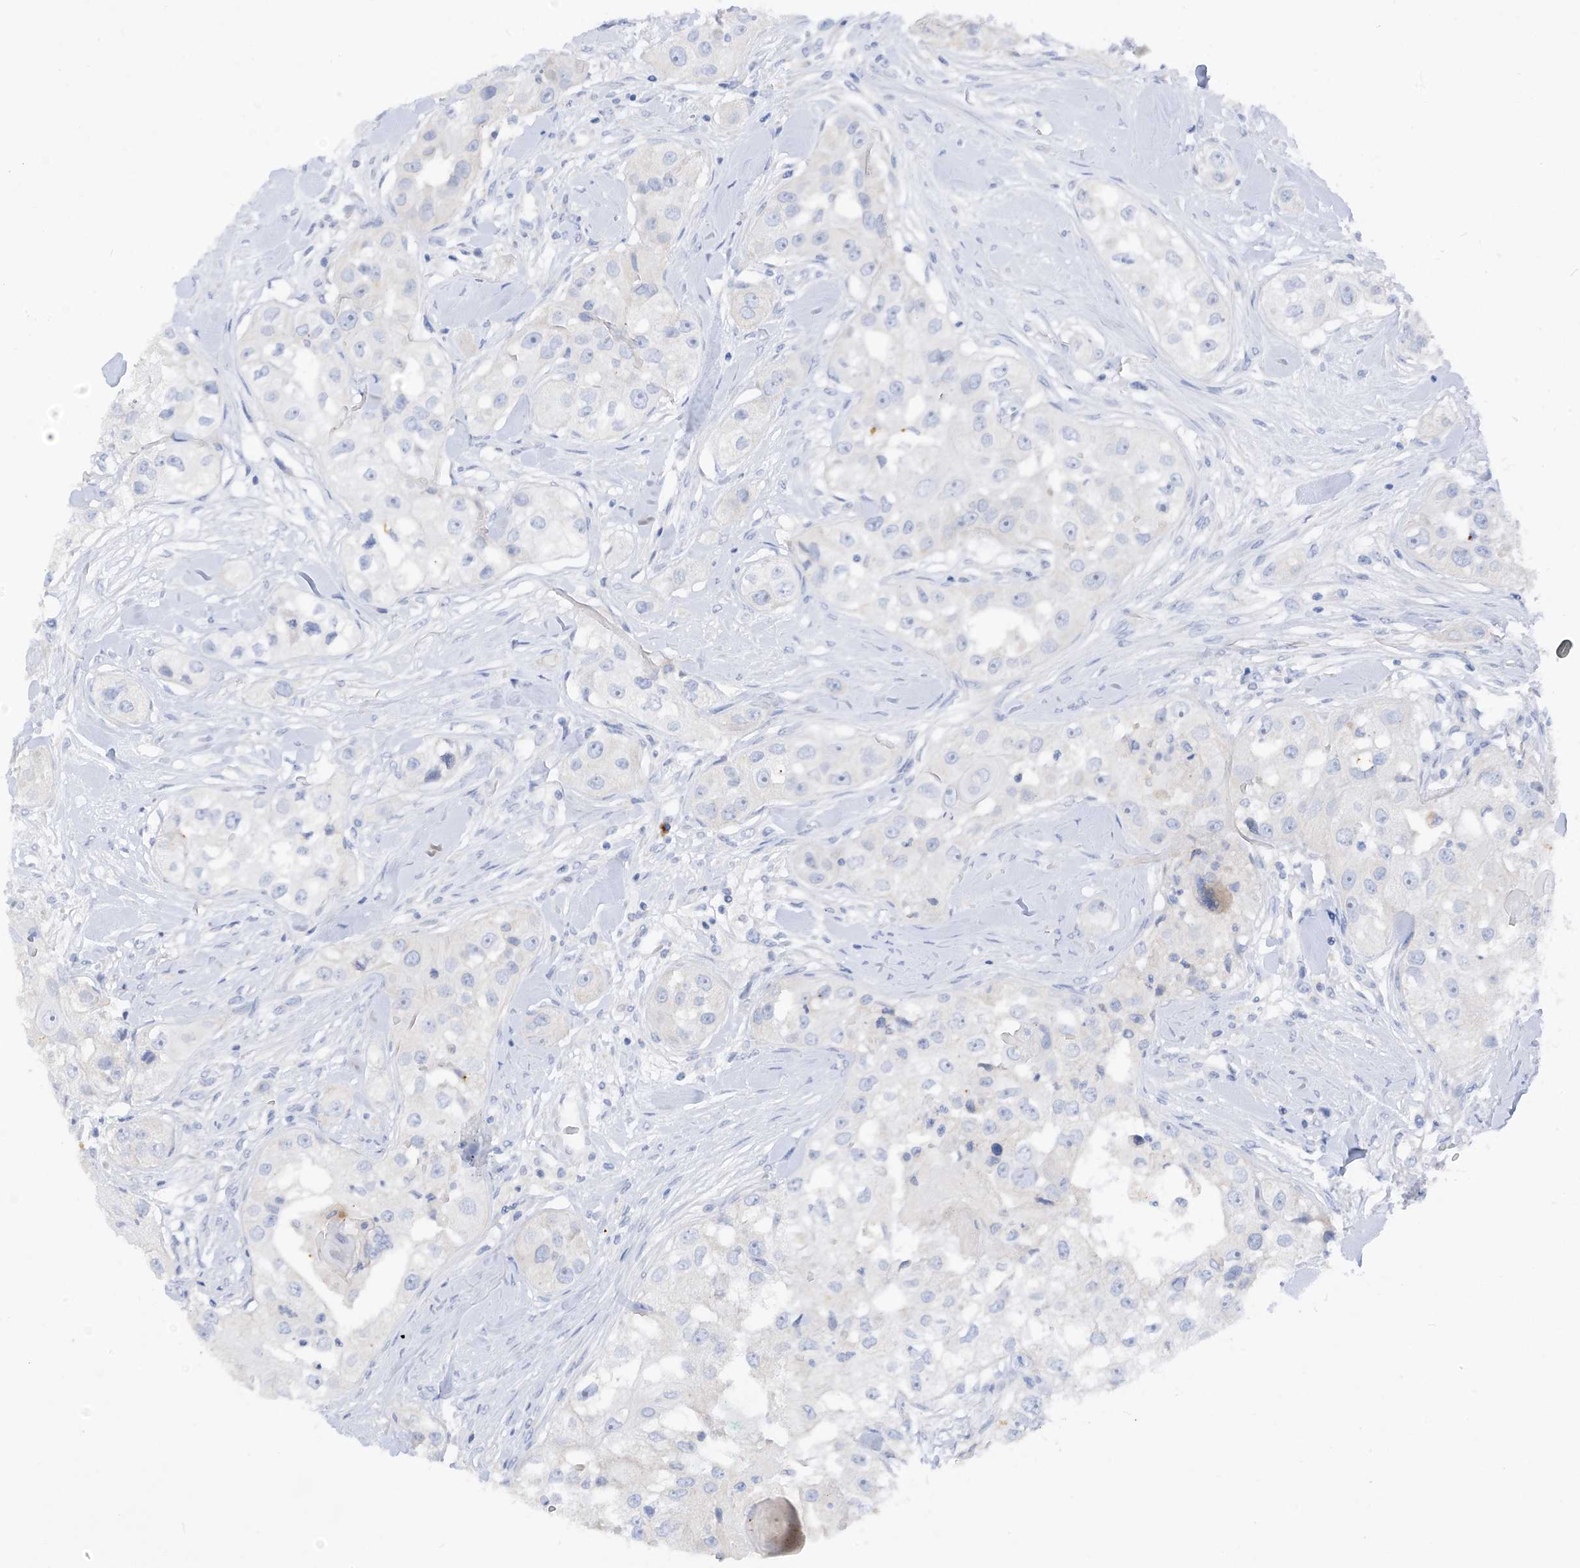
{"staining": {"intensity": "negative", "quantity": "none", "location": "none"}, "tissue": "head and neck cancer", "cell_type": "Tumor cells", "image_type": "cancer", "snomed": [{"axis": "morphology", "description": "Normal tissue, NOS"}, {"axis": "morphology", "description": "Squamous cell carcinoma, NOS"}, {"axis": "topography", "description": "Skeletal muscle"}, {"axis": "topography", "description": "Head-Neck"}], "caption": "Tumor cells are negative for brown protein staining in squamous cell carcinoma (head and neck). (Brightfield microscopy of DAB immunohistochemistry at high magnification).", "gene": "ZNF404", "patient": {"sex": "male", "age": 51}}